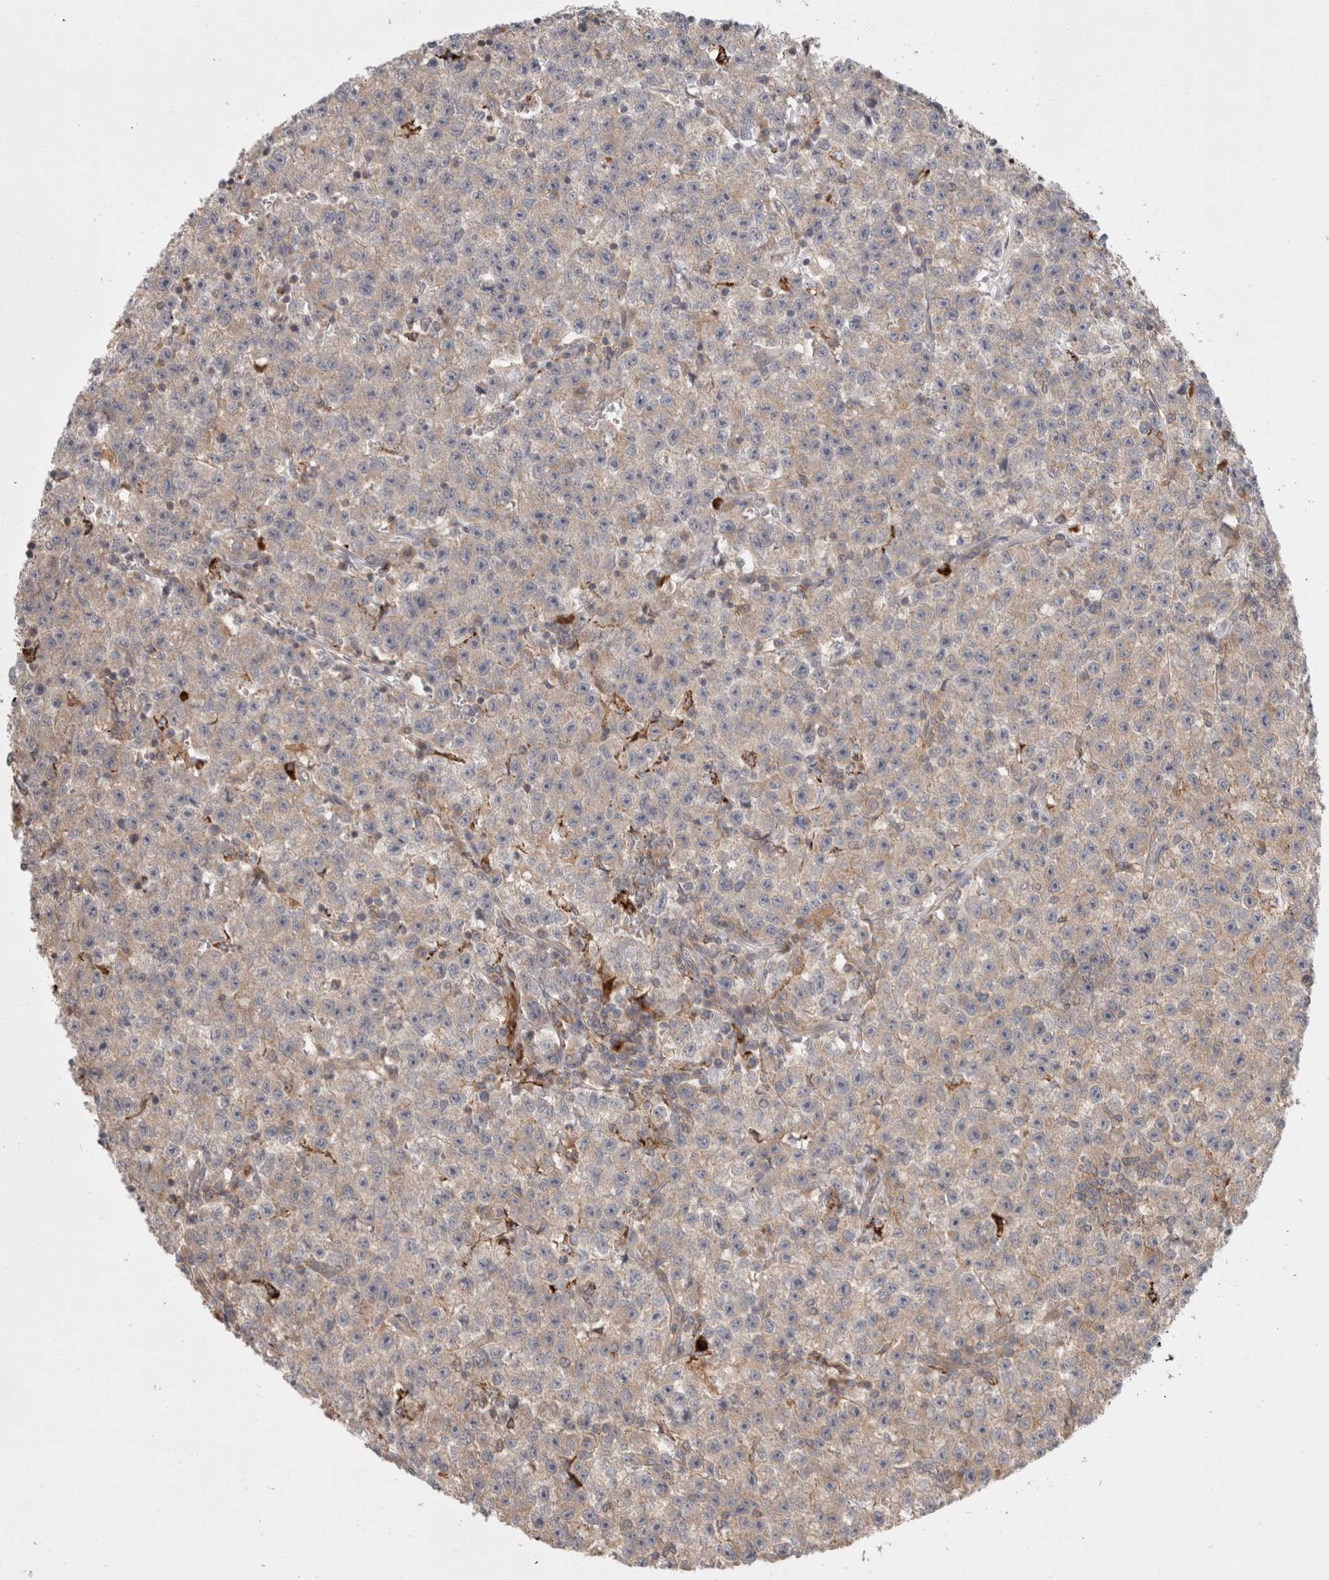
{"staining": {"intensity": "weak", "quantity": "<25%", "location": "cytoplasmic/membranous"}, "tissue": "testis cancer", "cell_type": "Tumor cells", "image_type": "cancer", "snomed": [{"axis": "morphology", "description": "Seminoma, NOS"}, {"axis": "topography", "description": "Testis"}], "caption": "This is an immunohistochemistry (IHC) micrograph of testis seminoma. There is no positivity in tumor cells.", "gene": "HROB", "patient": {"sex": "male", "age": 22}}